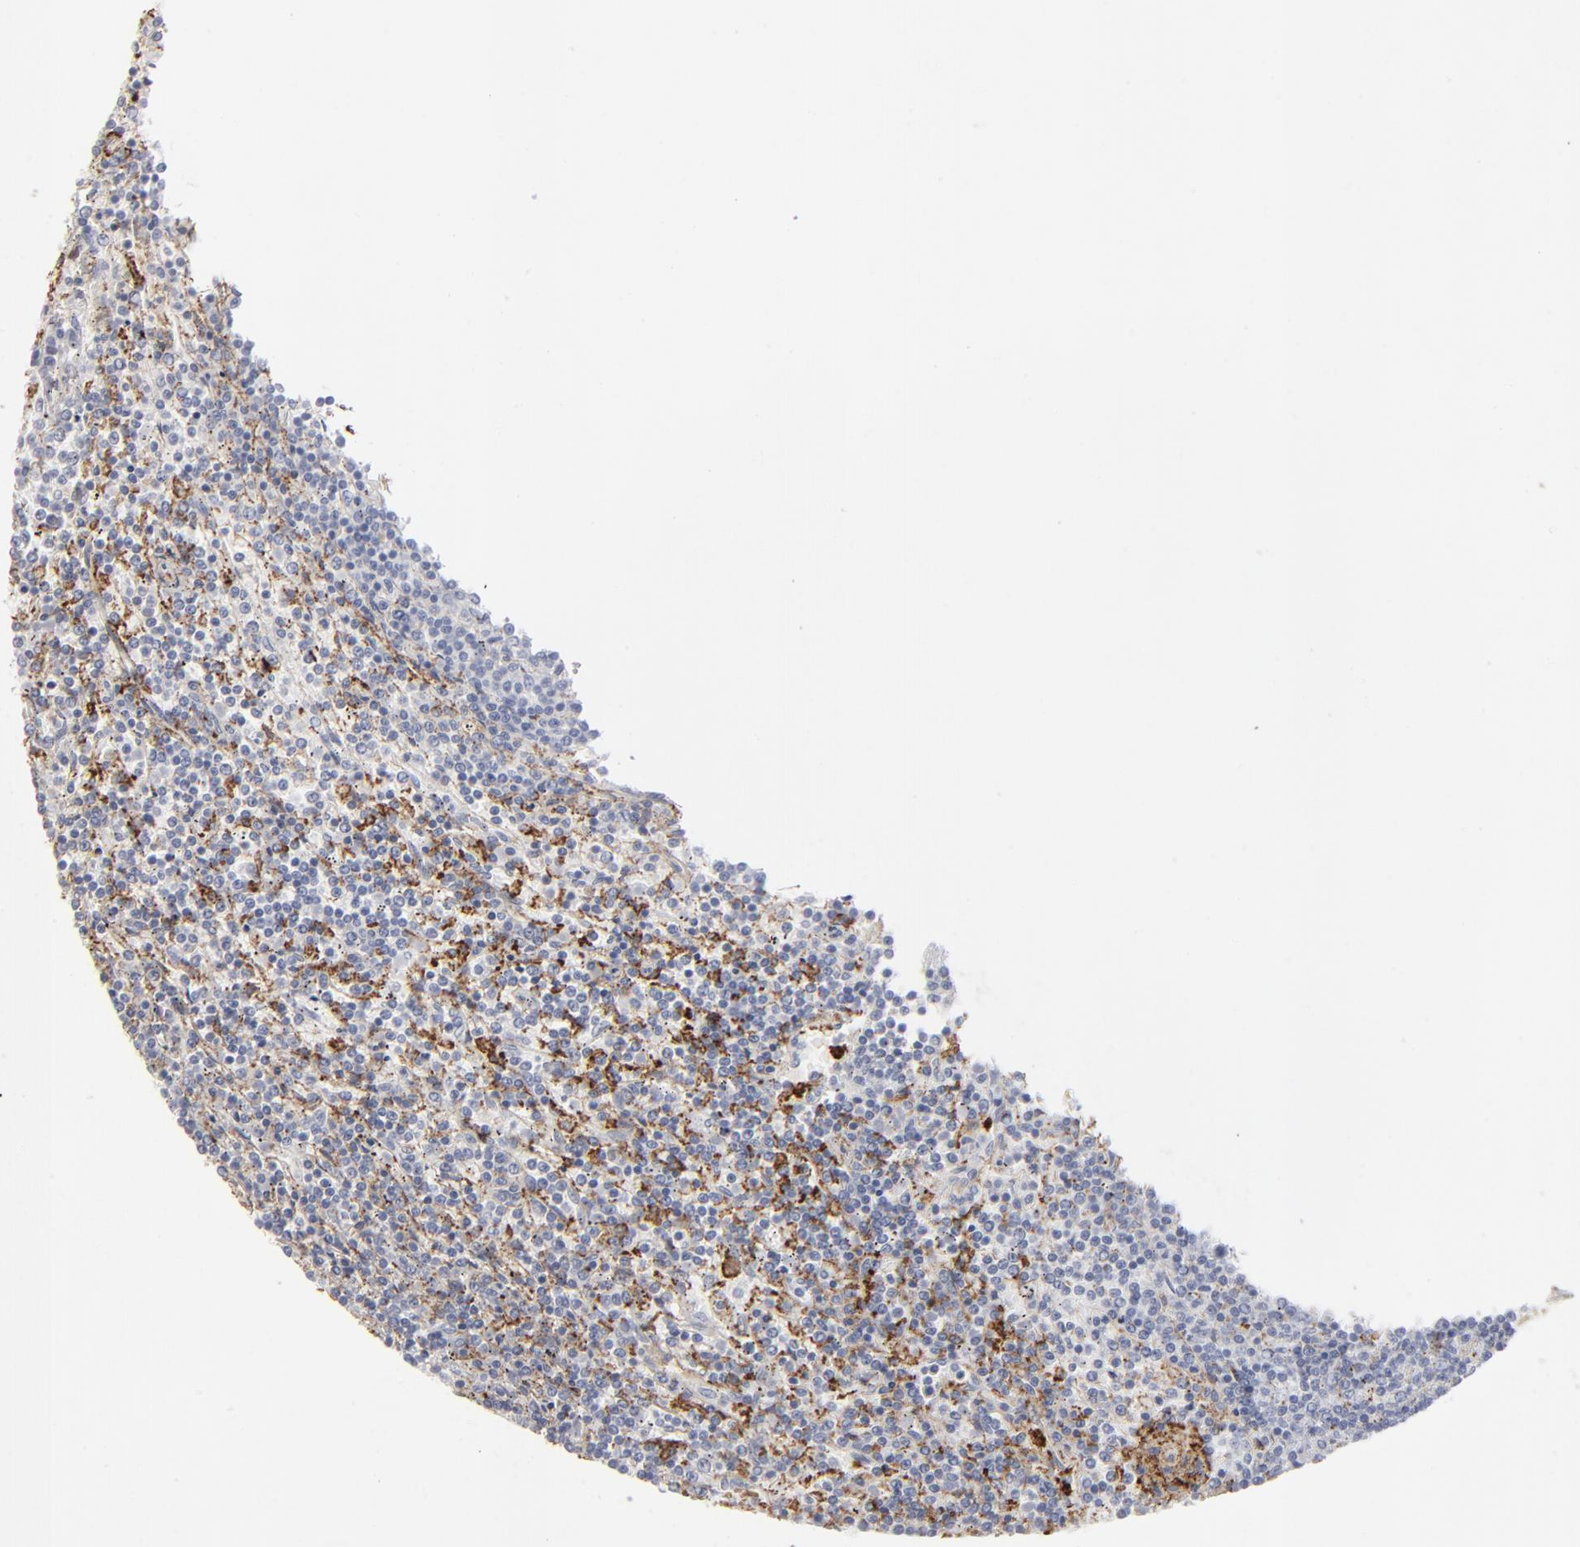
{"staining": {"intensity": "moderate", "quantity": "25%-75%", "location": "cytoplasmic/membranous"}, "tissue": "lymphoma", "cell_type": "Tumor cells", "image_type": "cancer", "snomed": [{"axis": "morphology", "description": "Malignant lymphoma, non-Hodgkin's type, Low grade"}, {"axis": "topography", "description": "Spleen"}], "caption": "High-power microscopy captured an immunohistochemistry image of lymphoma, revealing moderate cytoplasmic/membranous expression in about 25%-75% of tumor cells. The staining was performed using DAB to visualize the protein expression in brown, while the nuclei were stained in blue with hematoxylin (Magnification: 20x).", "gene": "ANXA5", "patient": {"sex": "female", "age": 50}}